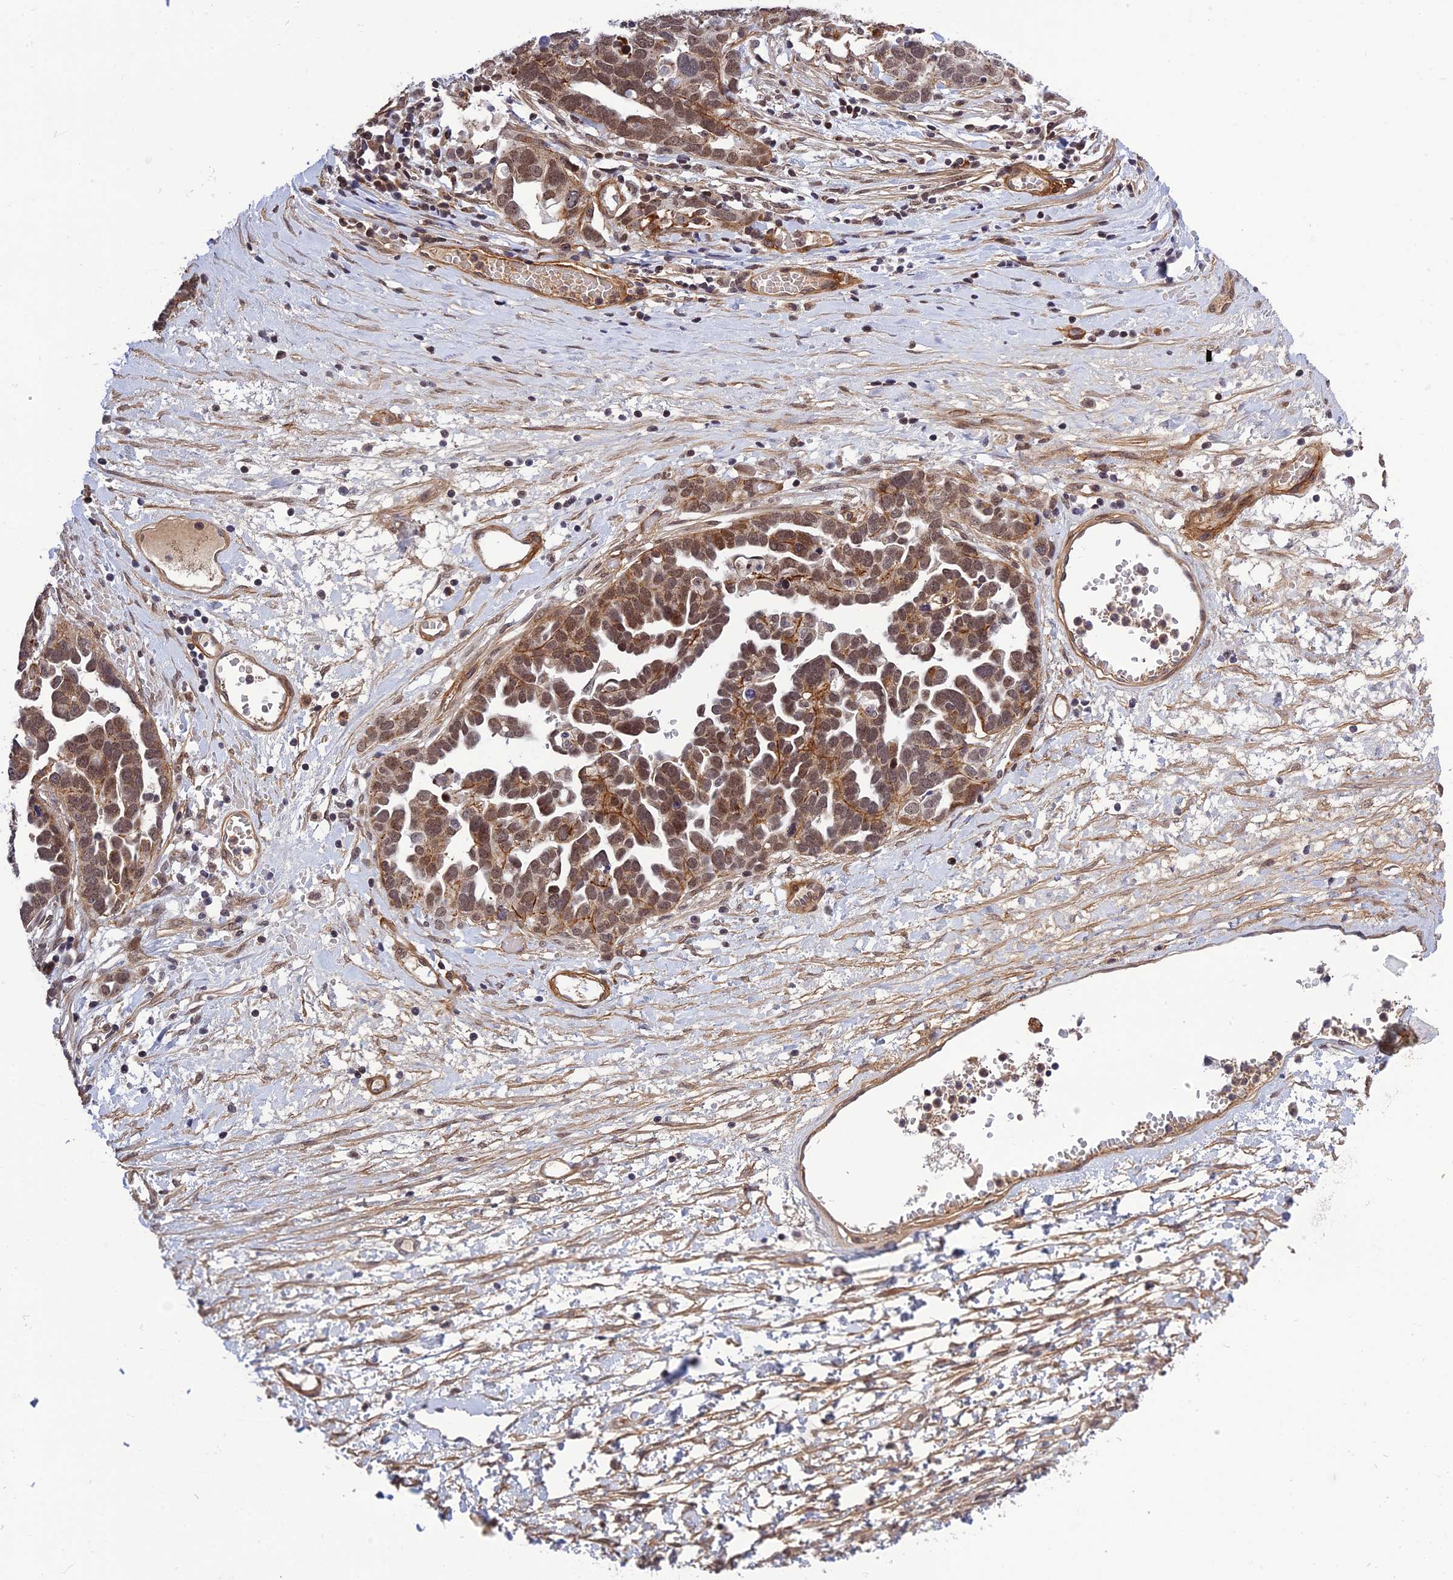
{"staining": {"intensity": "moderate", "quantity": ">75%", "location": "cytoplasmic/membranous,nuclear"}, "tissue": "ovarian cancer", "cell_type": "Tumor cells", "image_type": "cancer", "snomed": [{"axis": "morphology", "description": "Cystadenocarcinoma, serous, NOS"}, {"axis": "topography", "description": "Ovary"}], "caption": "Tumor cells reveal medium levels of moderate cytoplasmic/membranous and nuclear staining in about >75% of cells in serous cystadenocarcinoma (ovarian).", "gene": "REXO1", "patient": {"sex": "female", "age": 54}}